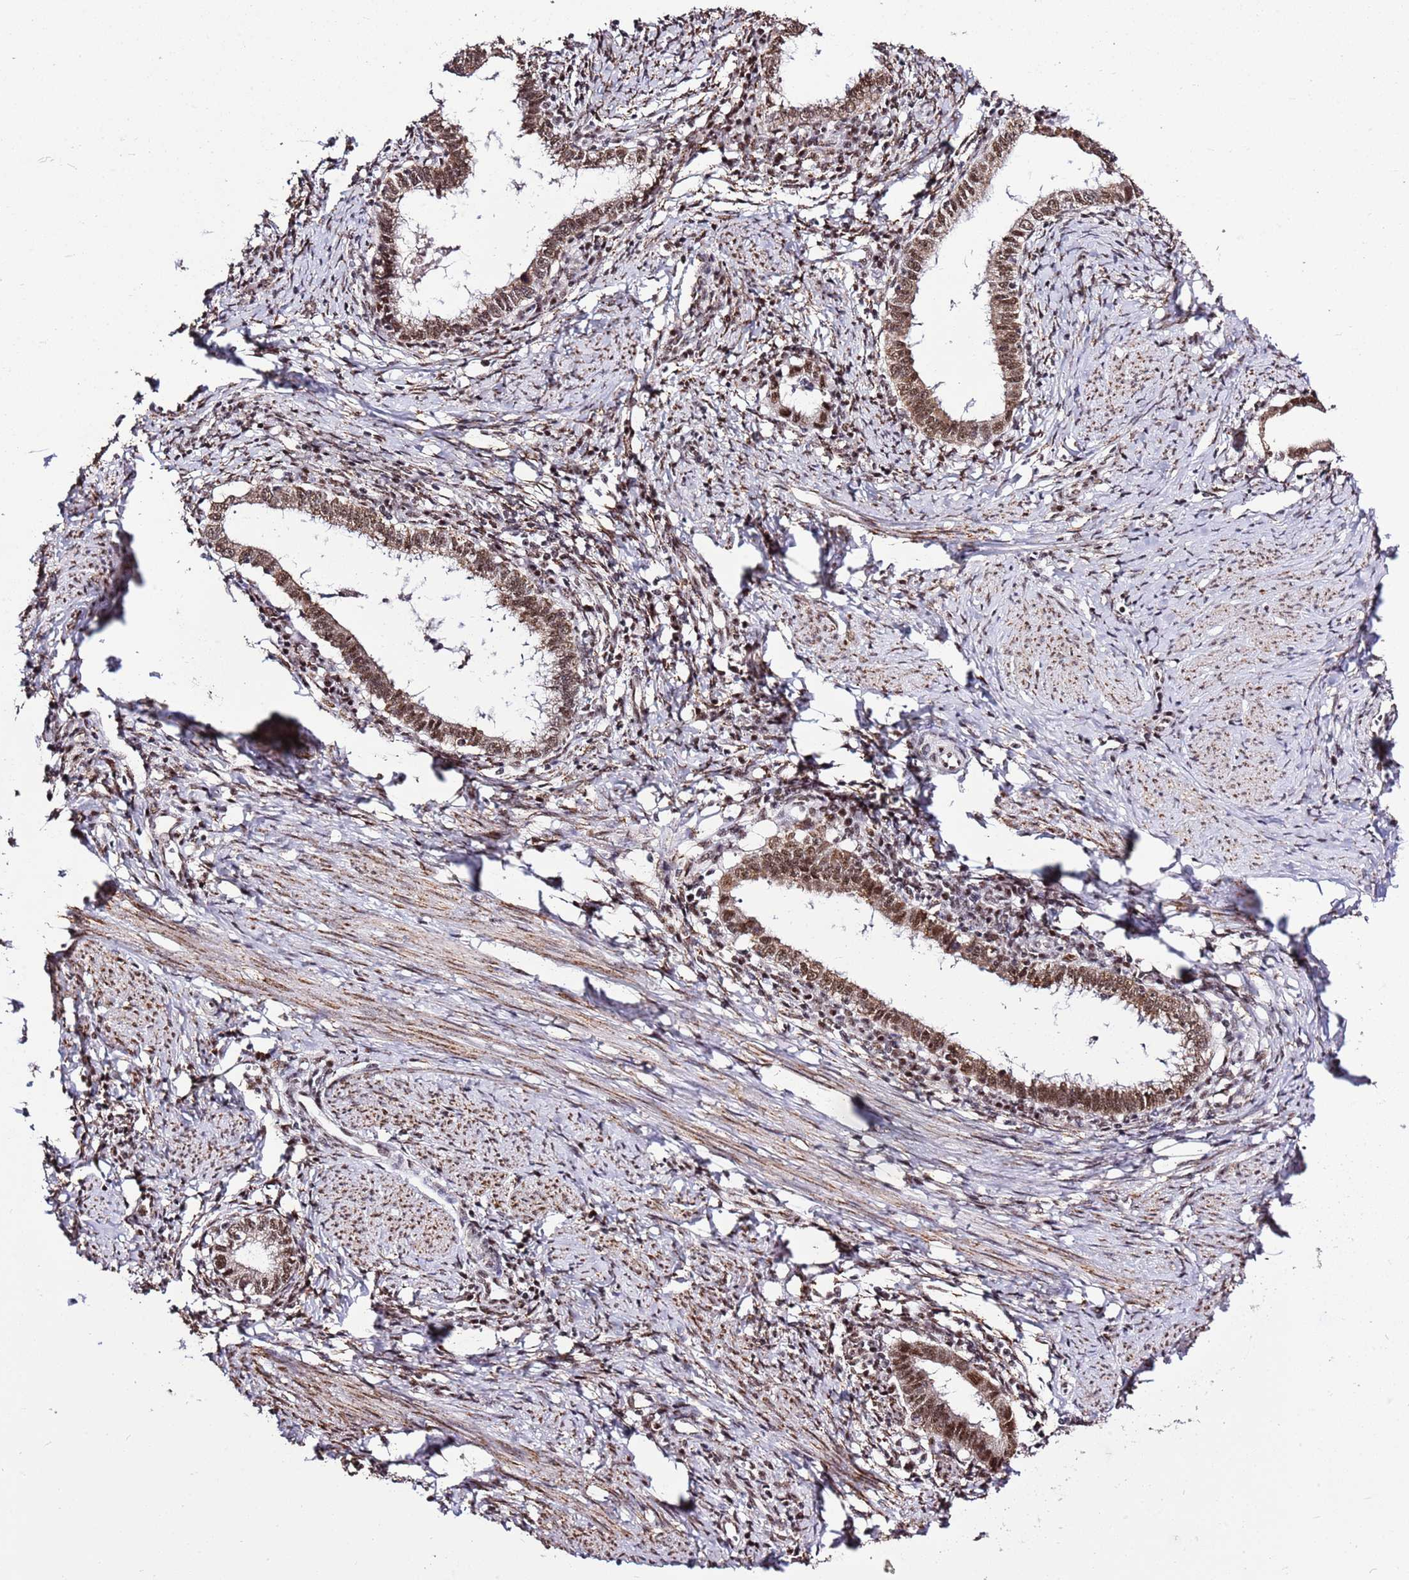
{"staining": {"intensity": "moderate", "quantity": ">75%", "location": "nuclear"}, "tissue": "cervical cancer", "cell_type": "Tumor cells", "image_type": "cancer", "snomed": [{"axis": "morphology", "description": "Adenocarcinoma, NOS"}, {"axis": "topography", "description": "Cervix"}], "caption": "A medium amount of moderate nuclear positivity is appreciated in approximately >75% of tumor cells in cervical cancer (adenocarcinoma) tissue.", "gene": "AKAP8L", "patient": {"sex": "female", "age": 36}}